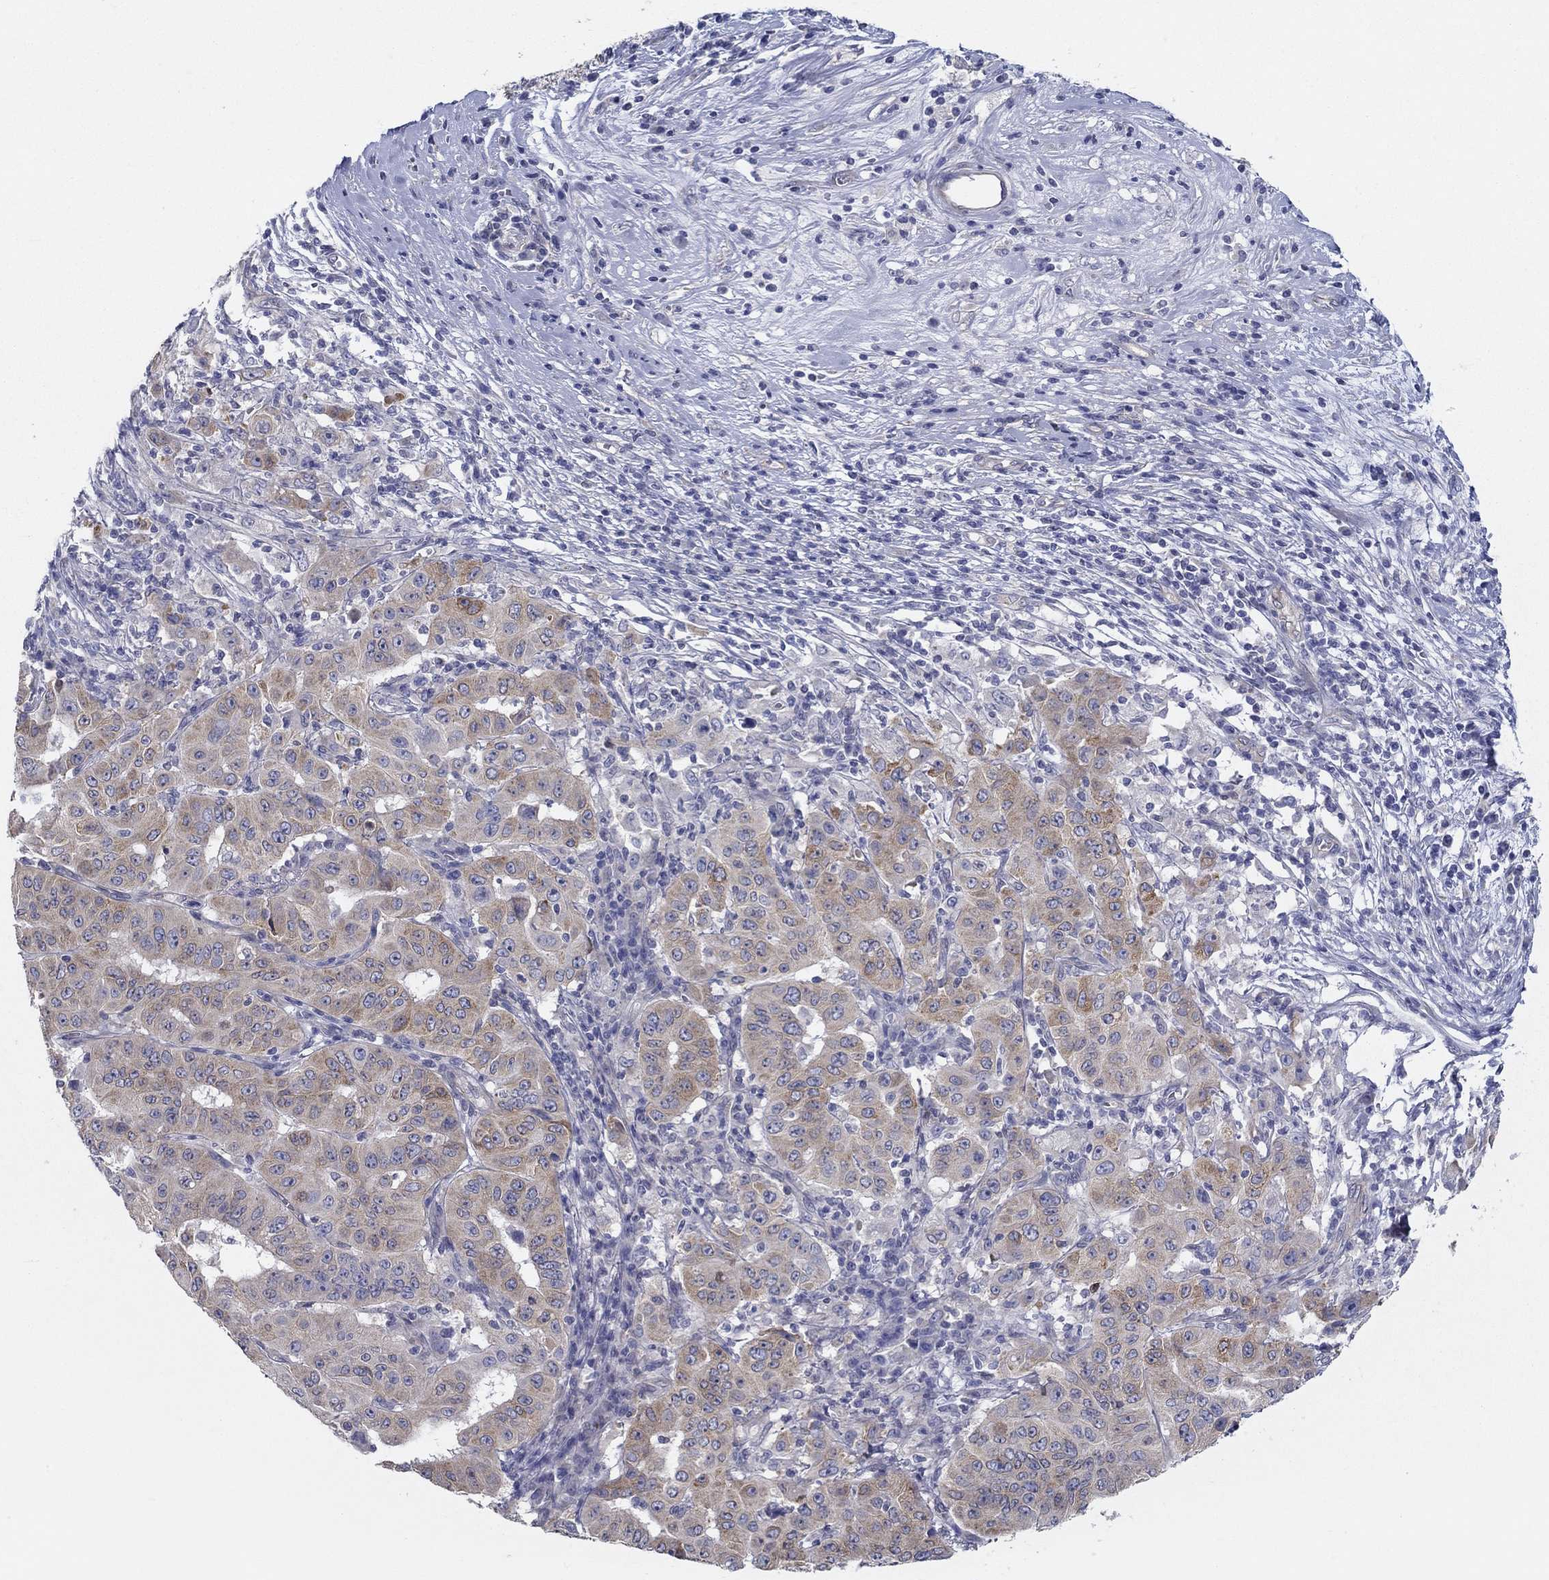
{"staining": {"intensity": "moderate", "quantity": "25%-75%", "location": "cytoplasmic/membranous"}, "tissue": "pancreatic cancer", "cell_type": "Tumor cells", "image_type": "cancer", "snomed": [{"axis": "morphology", "description": "Adenocarcinoma, NOS"}, {"axis": "topography", "description": "Pancreas"}], "caption": "Pancreatic adenocarcinoma stained with immunohistochemistry demonstrates moderate cytoplasmic/membranous expression in about 25%-75% of tumor cells.", "gene": "ERMP1", "patient": {"sex": "male", "age": 63}}